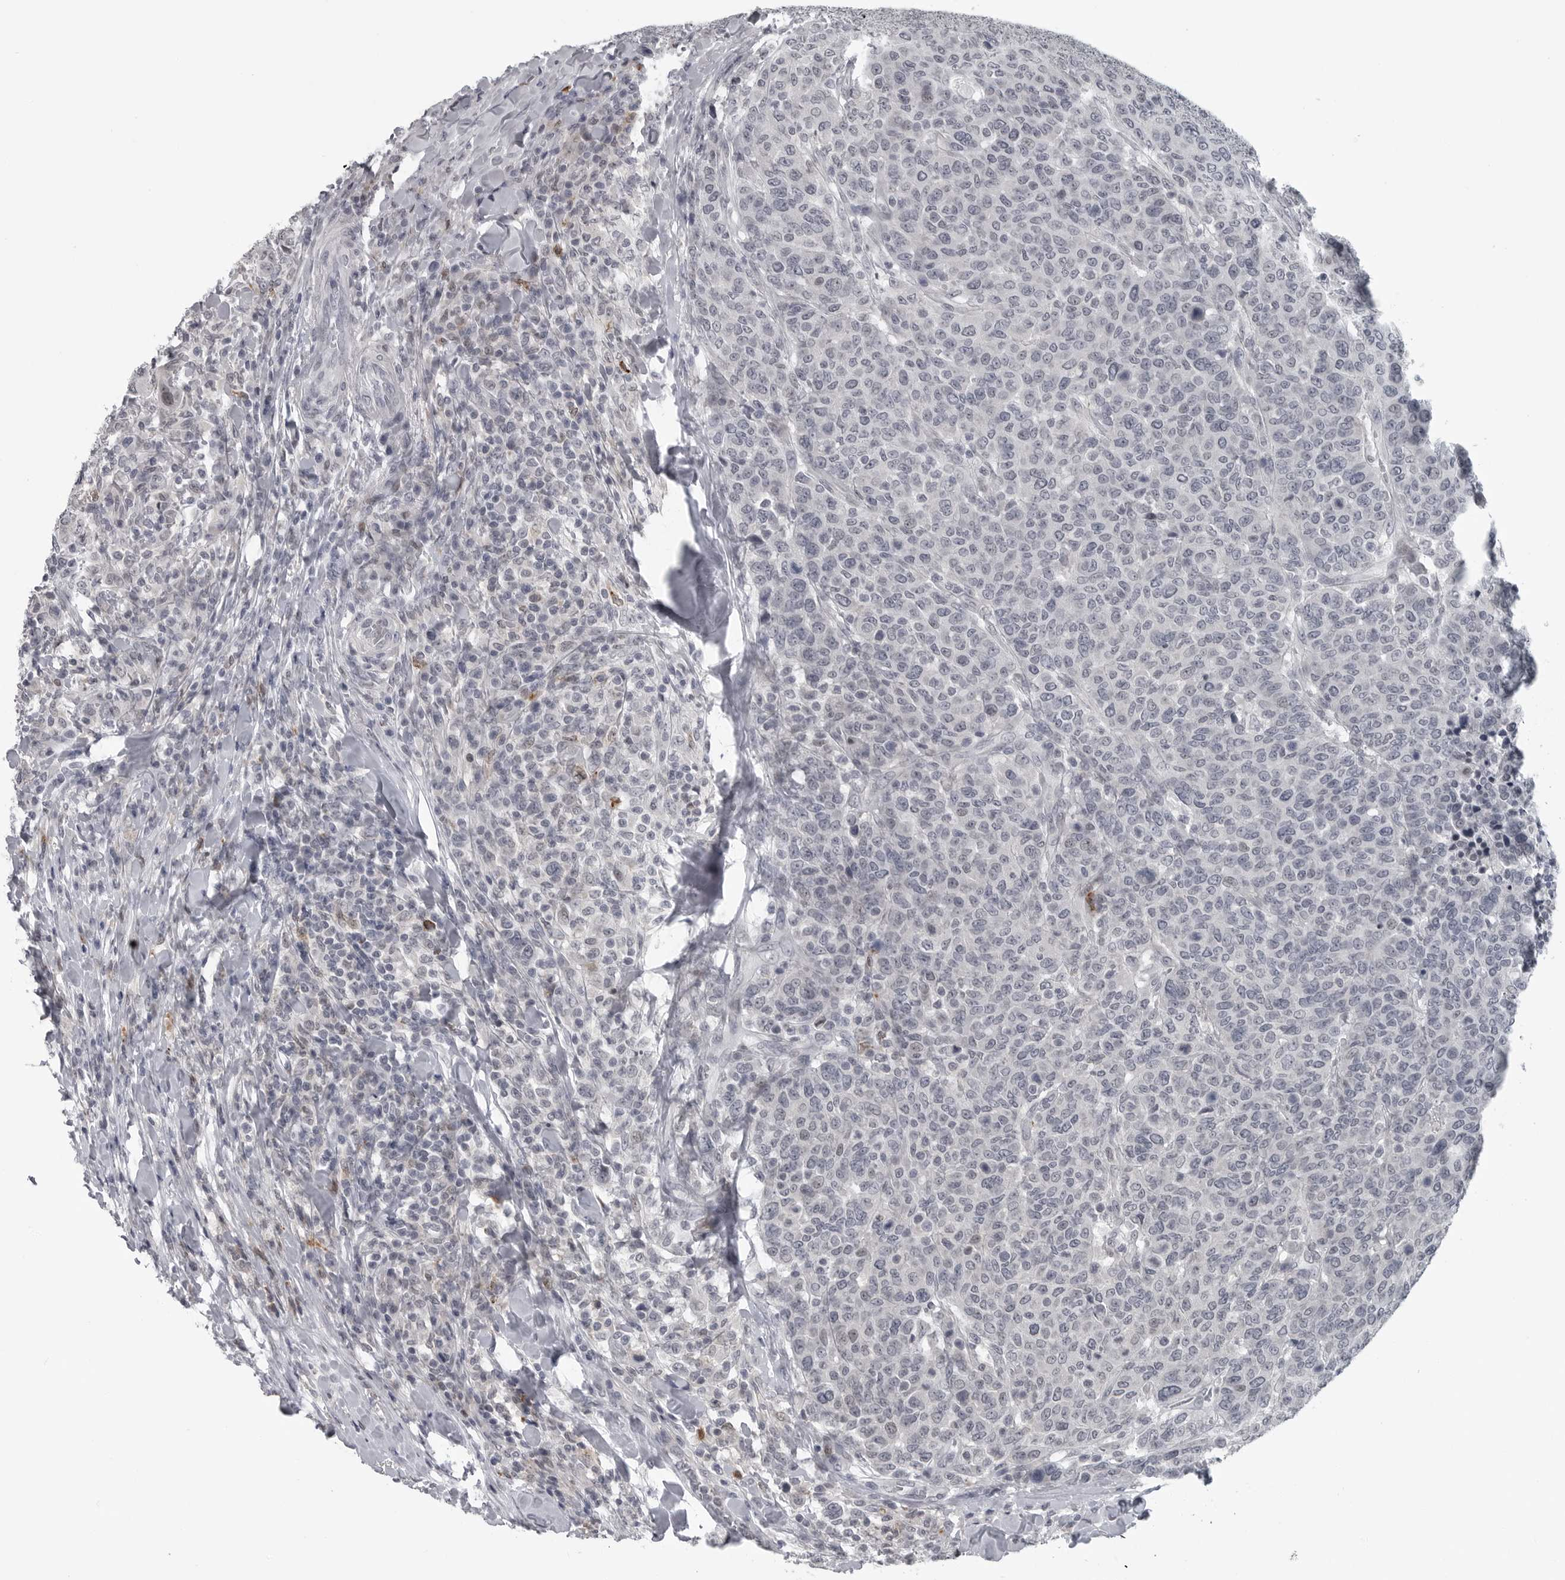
{"staining": {"intensity": "negative", "quantity": "none", "location": "none"}, "tissue": "breast cancer", "cell_type": "Tumor cells", "image_type": "cancer", "snomed": [{"axis": "morphology", "description": "Duct carcinoma"}, {"axis": "topography", "description": "Breast"}], "caption": "A high-resolution image shows IHC staining of breast infiltrating ductal carcinoma, which shows no significant staining in tumor cells.", "gene": "LYSMD1", "patient": {"sex": "female", "age": 37}}